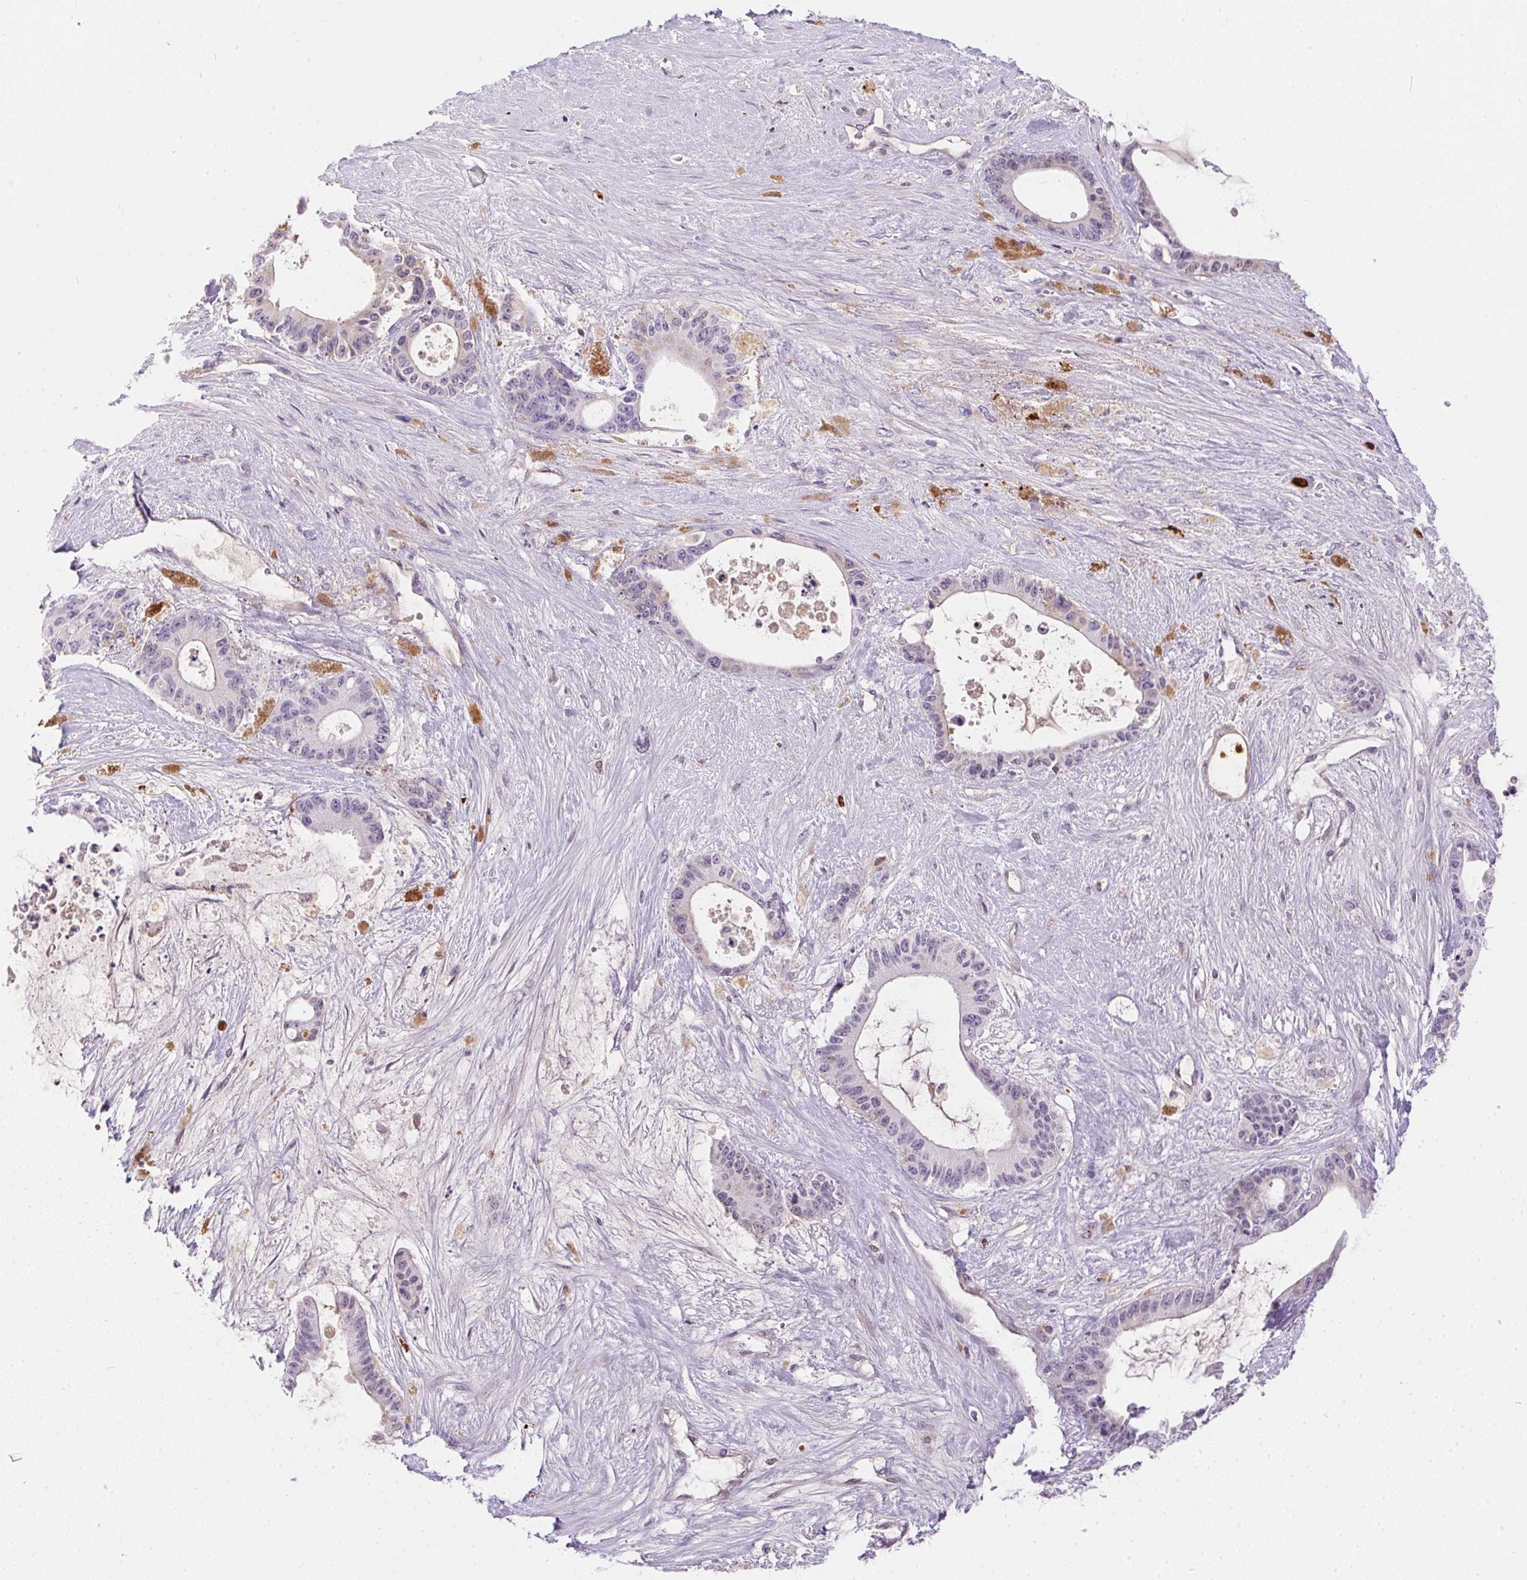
{"staining": {"intensity": "negative", "quantity": "none", "location": "none"}, "tissue": "liver cancer", "cell_type": "Tumor cells", "image_type": "cancer", "snomed": [{"axis": "morphology", "description": "Normal tissue, NOS"}, {"axis": "morphology", "description": "Cholangiocarcinoma"}, {"axis": "topography", "description": "Liver"}, {"axis": "topography", "description": "Peripheral nerve tissue"}], "caption": "Histopathology image shows no significant protein staining in tumor cells of cholangiocarcinoma (liver).", "gene": "ORM1", "patient": {"sex": "female", "age": 73}}